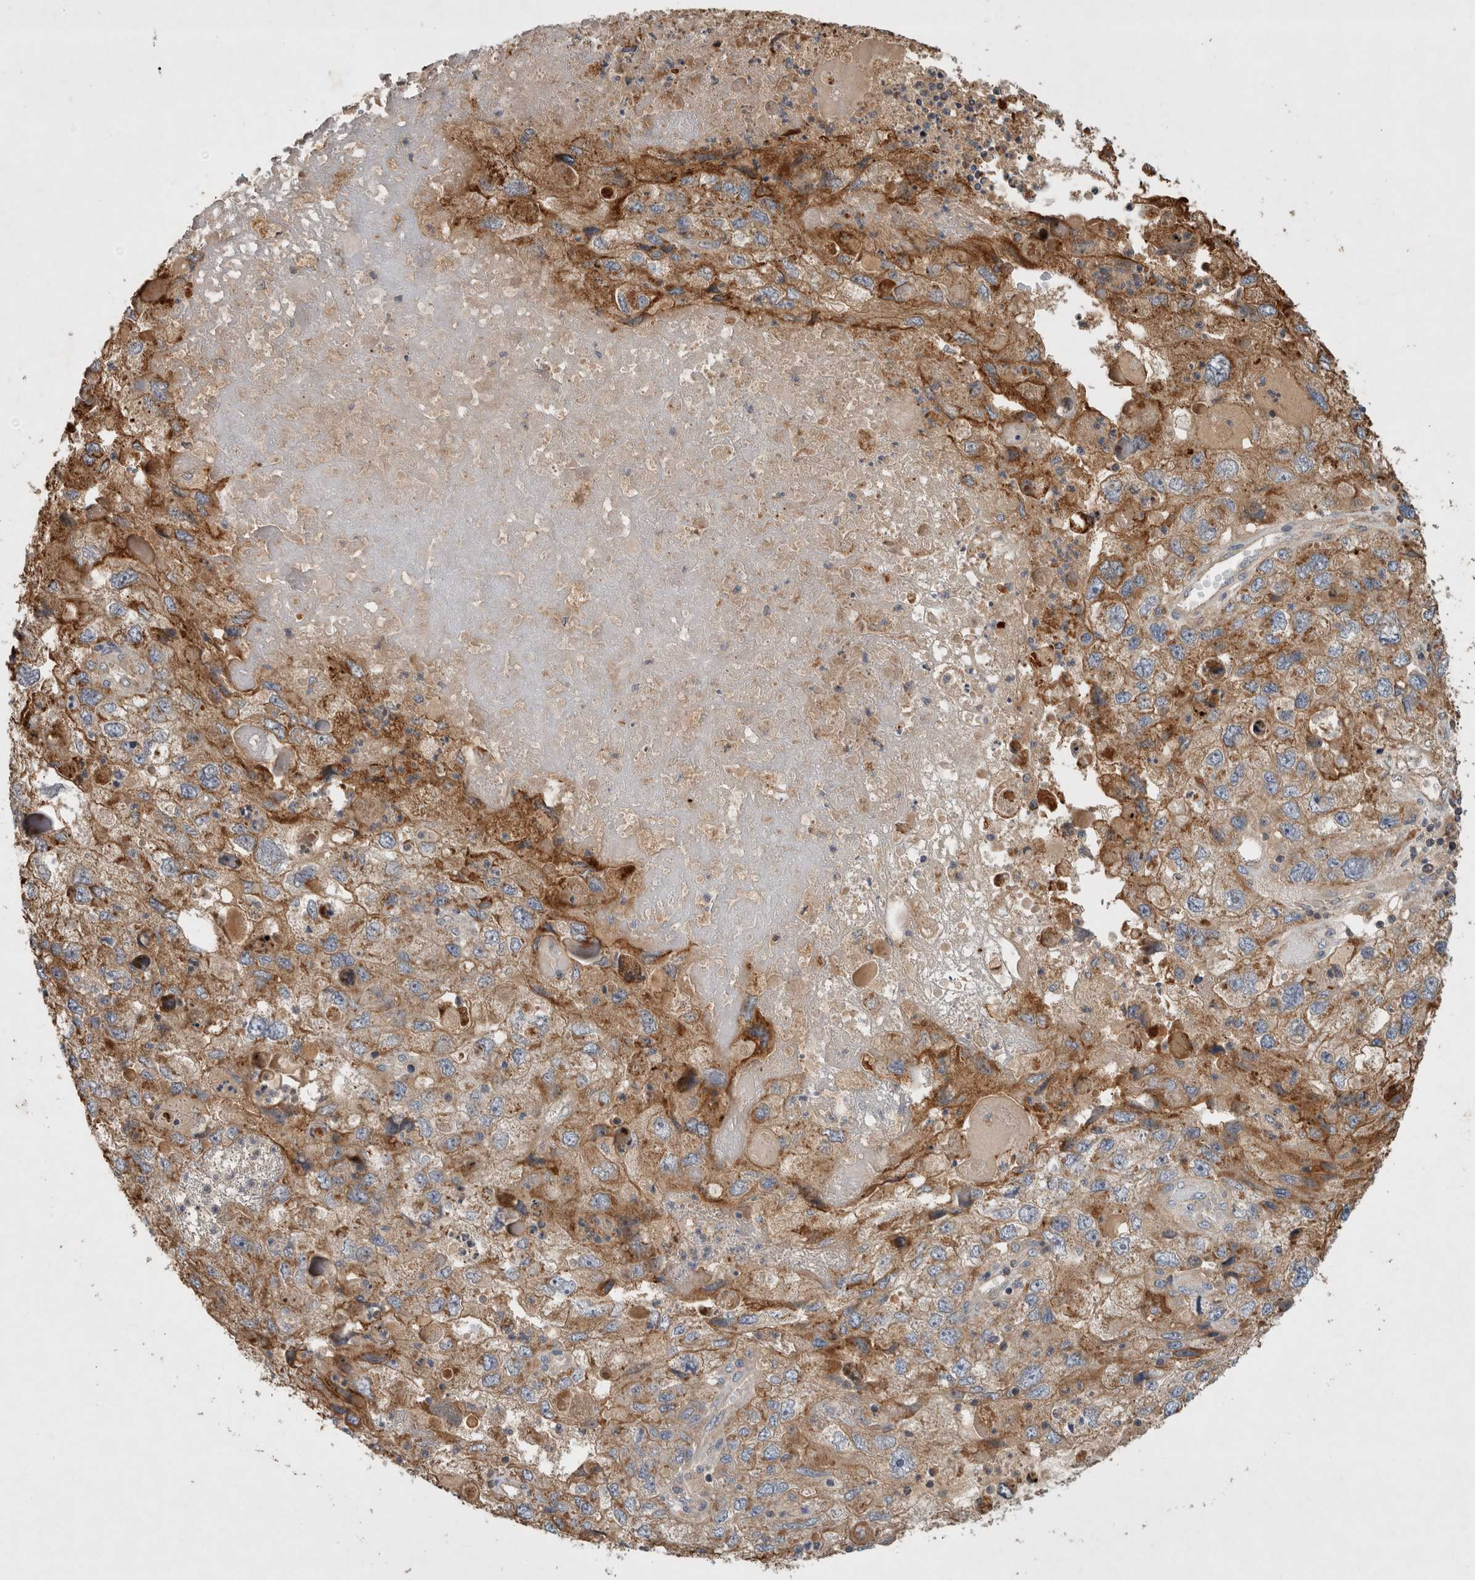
{"staining": {"intensity": "moderate", "quantity": "25%-75%", "location": "cytoplasmic/membranous"}, "tissue": "endometrial cancer", "cell_type": "Tumor cells", "image_type": "cancer", "snomed": [{"axis": "morphology", "description": "Adenocarcinoma, NOS"}, {"axis": "topography", "description": "Endometrium"}], "caption": "Protein analysis of endometrial cancer tissue reveals moderate cytoplasmic/membranous staining in about 25%-75% of tumor cells.", "gene": "SERAC1", "patient": {"sex": "female", "age": 49}}